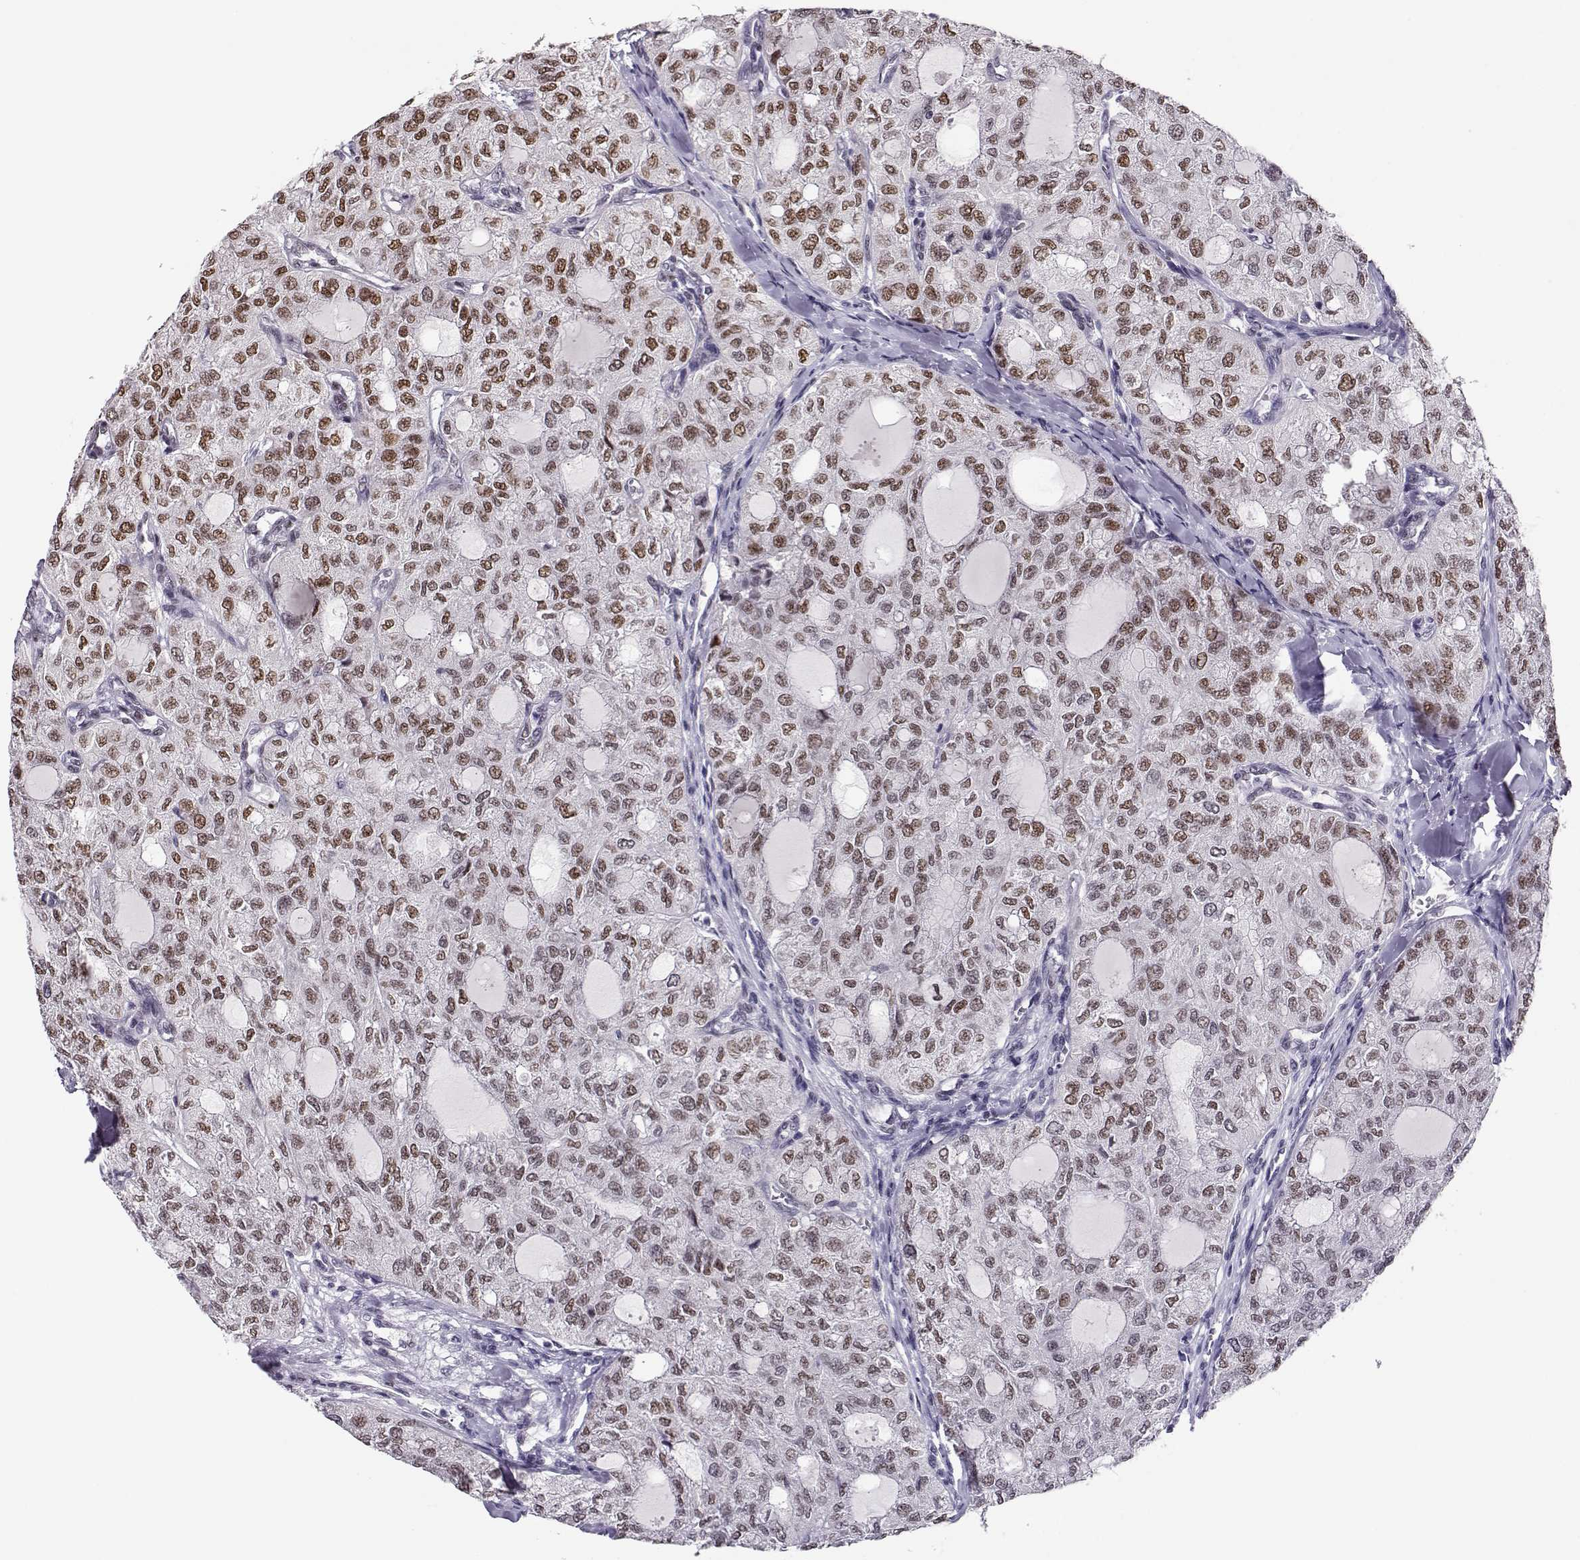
{"staining": {"intensity": "weak", "quantity": ">75%", "location": "nuclear"}, "tissue": "thyroid cancer", "cell_type": "Tumor cells", "image_type": "cancer", "snomed": [{"axis": "morphology", "description": "Follicular adenoma carcinoma, NOS"}, {"axis": "topography", "description": "Thyroid gland"}], "caption": "Immunohistochemical staining of human thyroid follicular adenoma carcinoma reveals low levels of weak nuclear positivity in about >75% of tumor cells.", "gene": "POLI", "patient": {"sex": "male", "age": 75}}